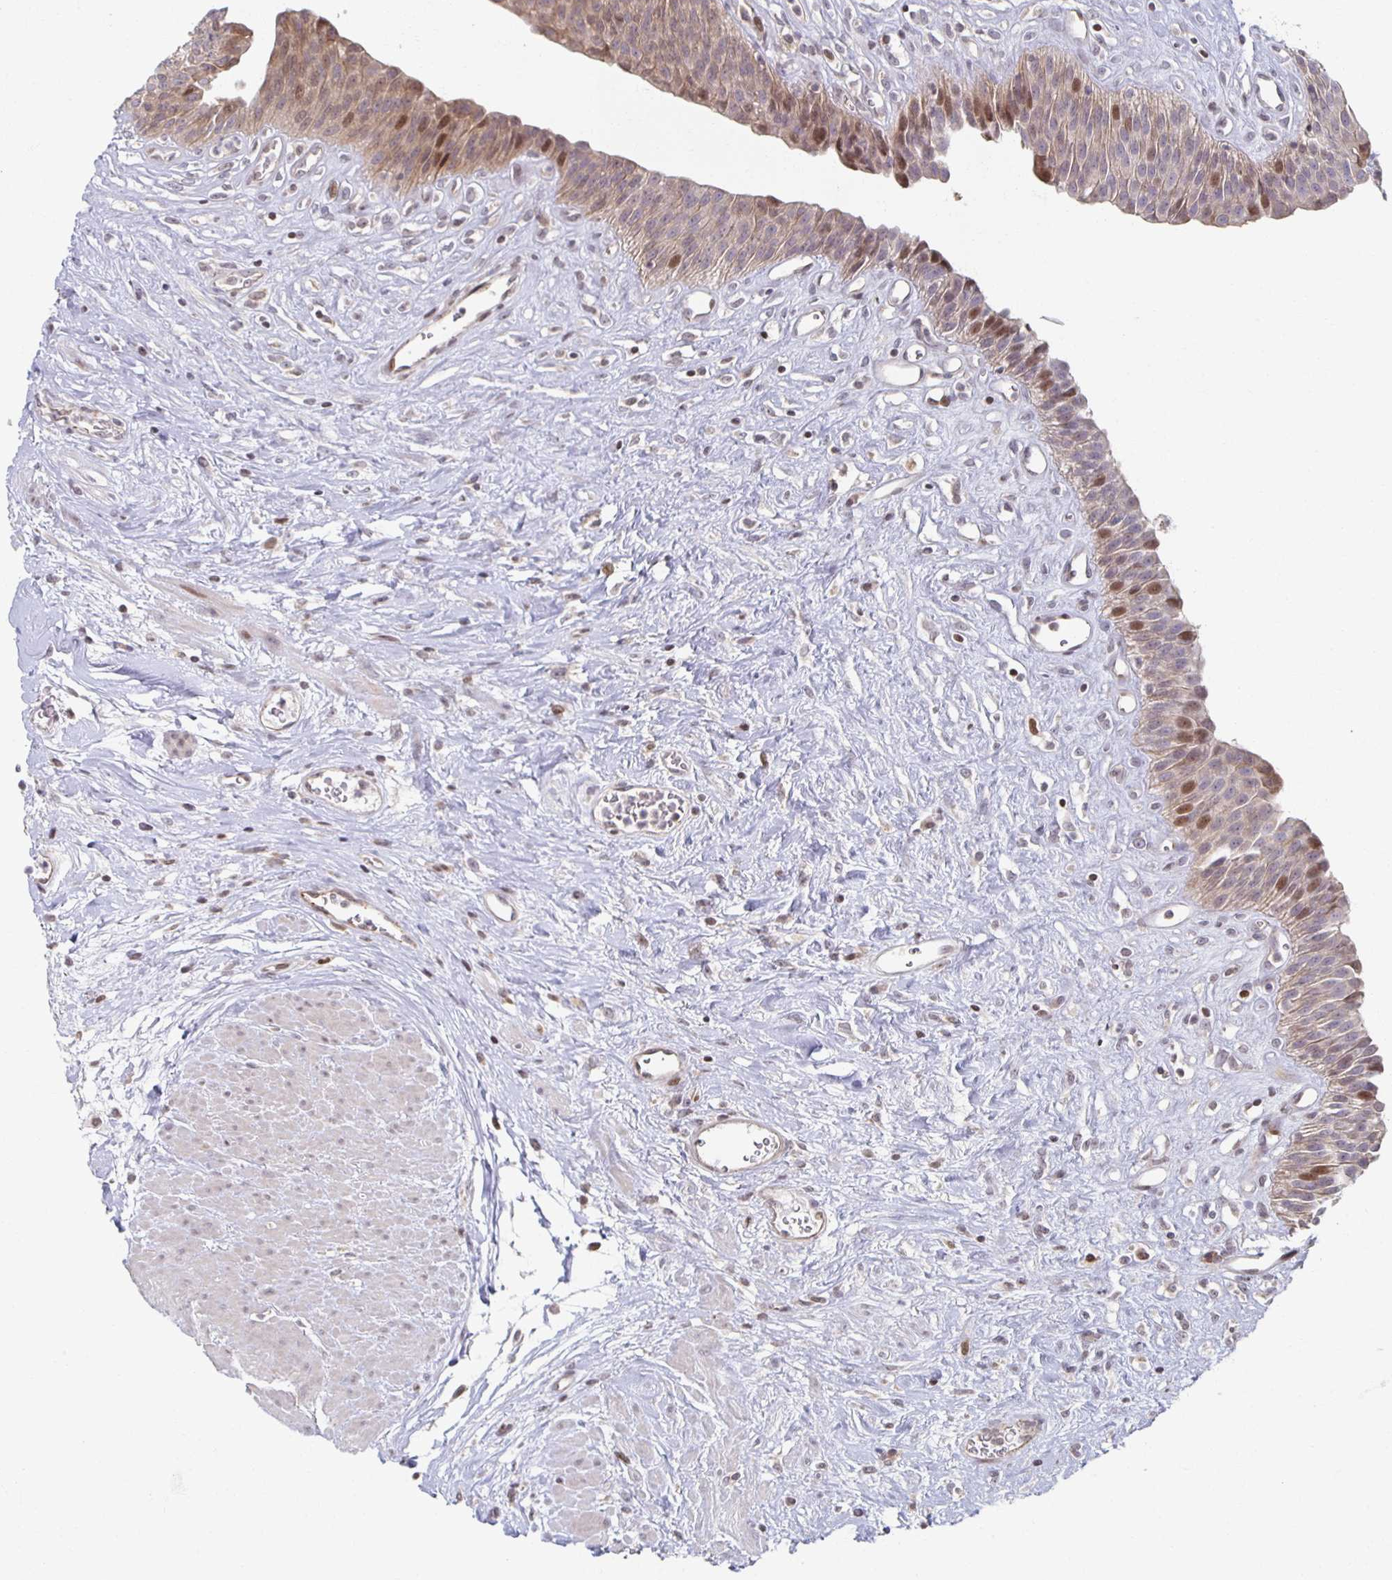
{"staining": {"intensity": "moderate", "quantity": "25%-75%", "location": "cytoplasmic/membranous,nuclear"}, "tissue": "urinary bladder", "cell_type": "Urothelial cells", "image_type": "normal", "snomed": [{"axis": "morphology", "description": "Normal tissue, NOS"}, {"axis": "topography", "description": "Urinary bladder"}], "caption": "Immunohistochemistry (IHC) staining of normal urinary bladder, which reveals medium levels of moderate cytoplasmic/membranous,nuclear positivity in approximately 25%-75% of urothelial cells indicating moderate cytoplasmic/membranous,nuclear protein positivity. The staining was performed using DAB (3,3'-diaminobenzidine) (brown) for protein detection and nuclei were counterstained in hematoxylin (blue).", "gene": "HCFC1R1", "patient": {"sex": "female", "age": 56}}